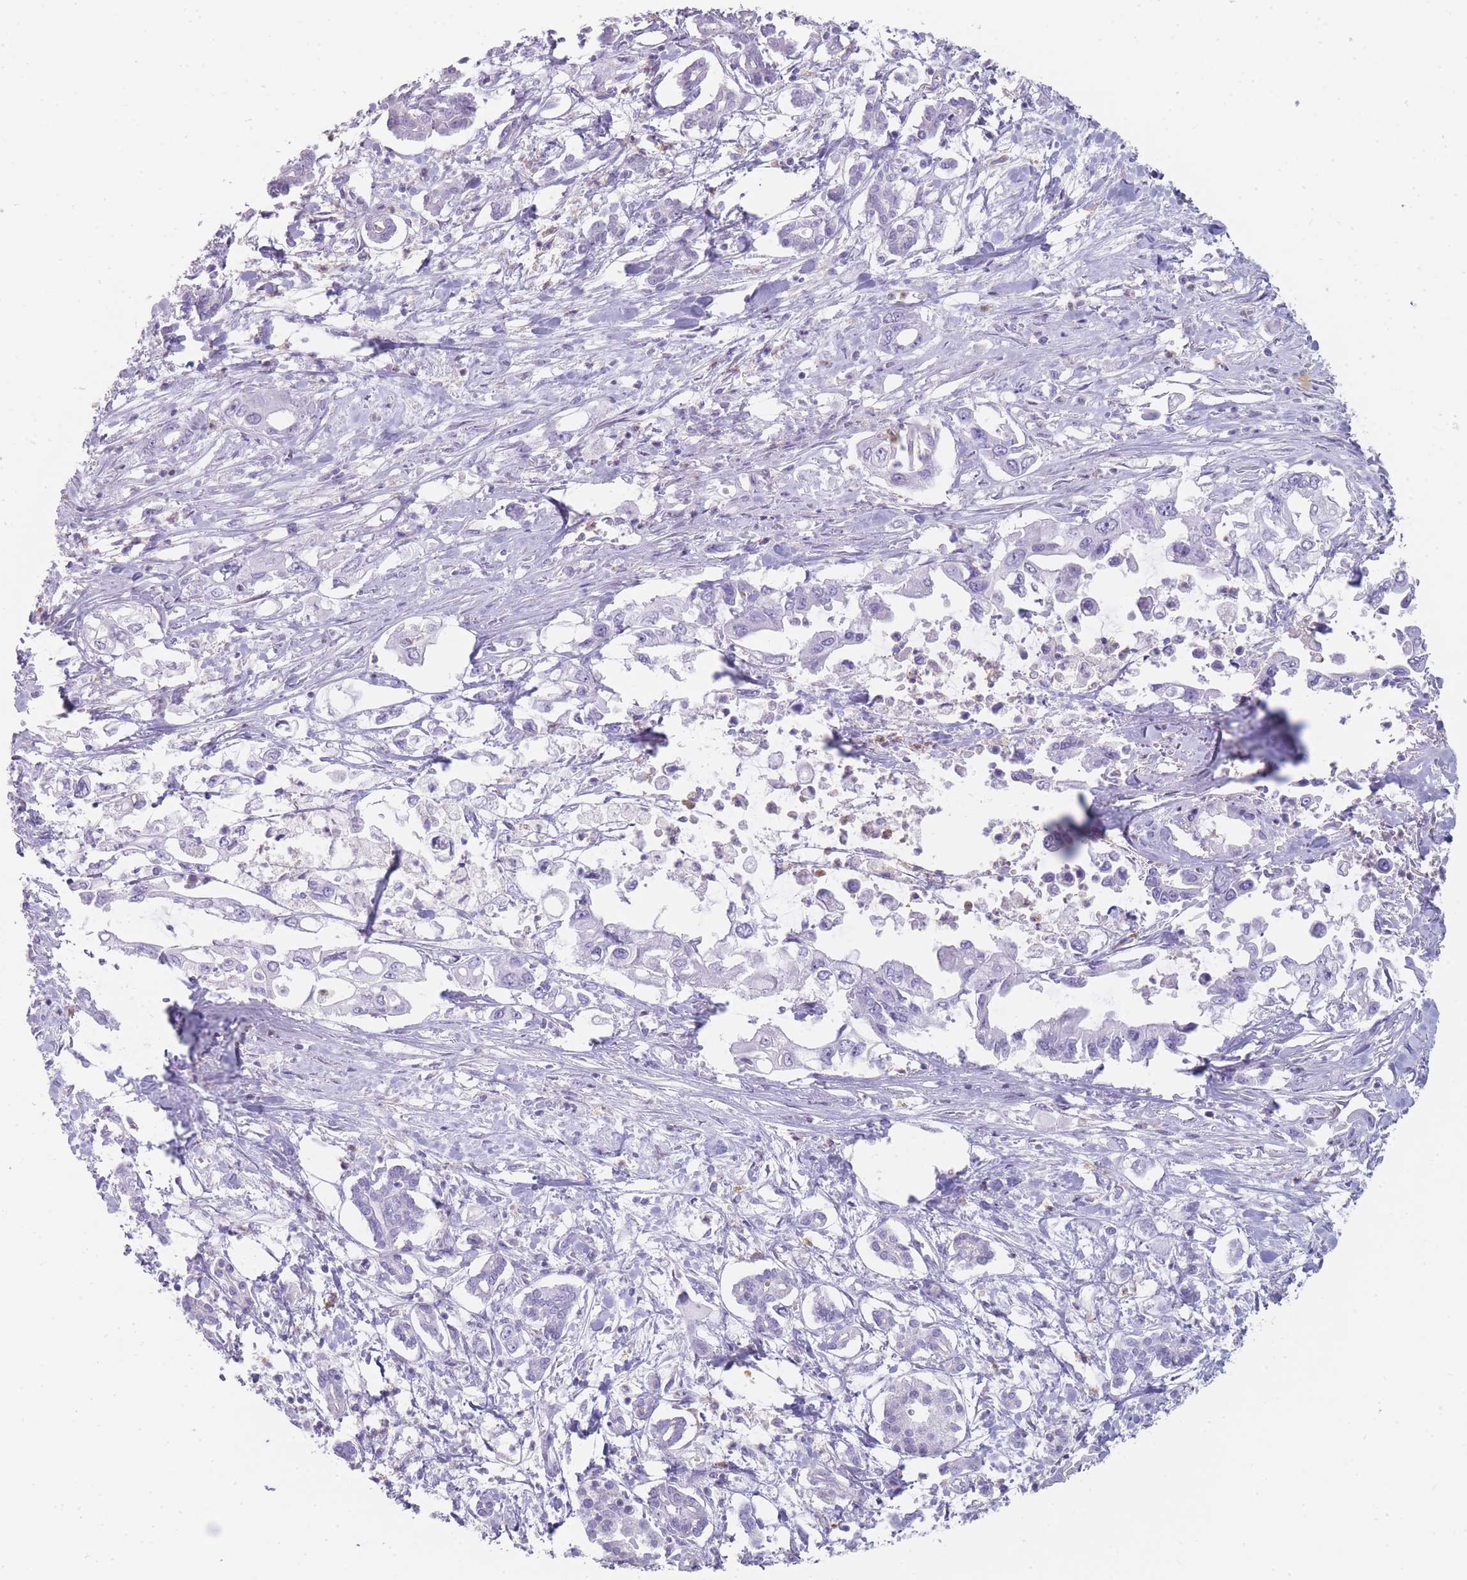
{"staining": {"intensity": "negative", "quantity": "none", "location": "none"}, "tissue": "pancreatic cancer", "cell_type": "Tumor cells", "image_type": "cancer", "snomed": [{"axis": "morphology", "description": "Adenocarcinoma, NOS"}, {"axis": "topography", "description": "Pancreas"}], "caption": "High power microscopy photomicrograph of an IHC histopathology image of pancreatic adenocarcinoma, revealing no significant staining in tumor cells.", "gene": "CR1L", "patient": {"sex": "male", "age": 61}}